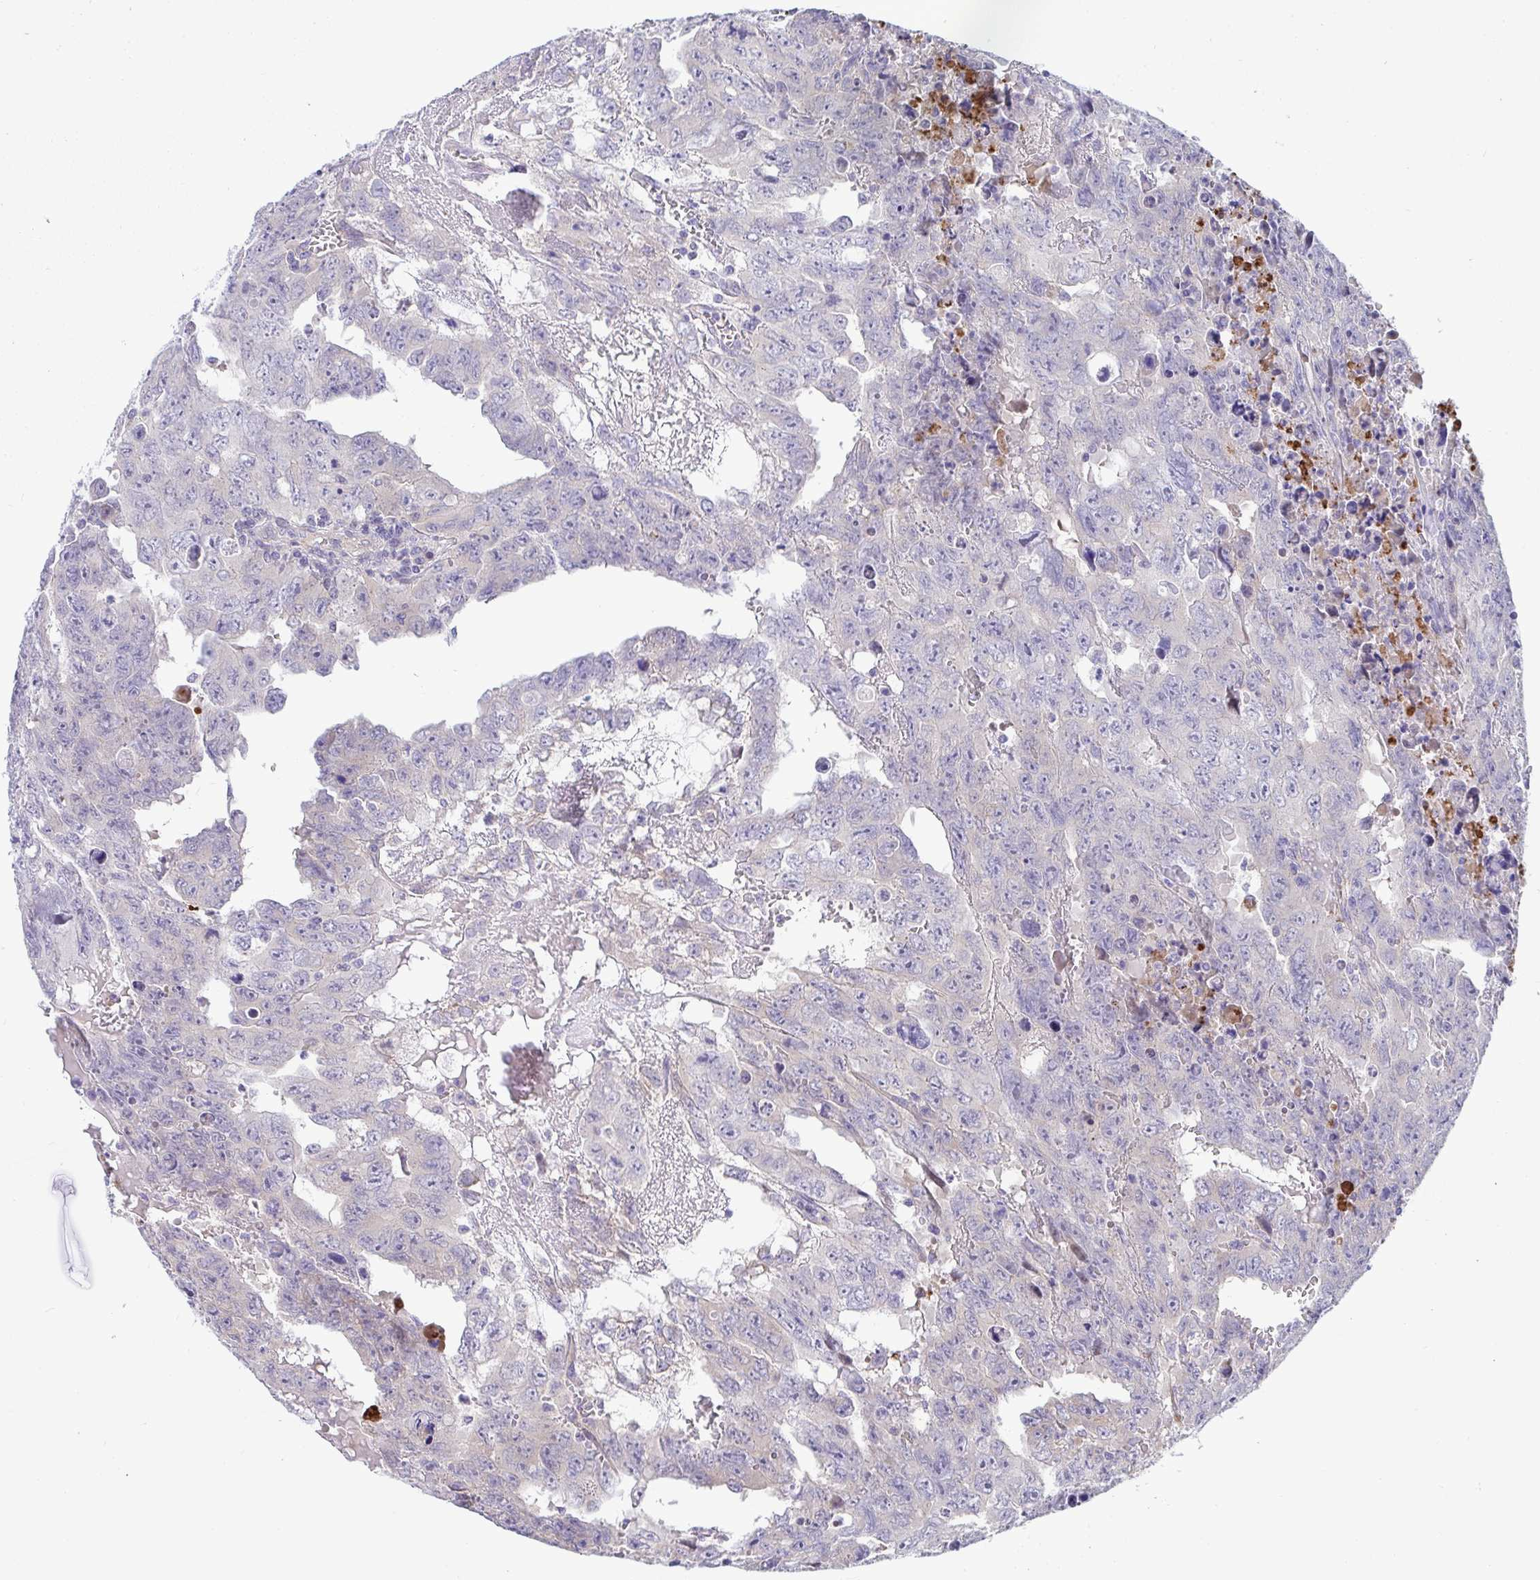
{"staining": {"intensity": "negative", "quantity": "none", "location": "none"}, "tissue": "testis cancer", "cell_type": "Tumor cells", "image_type": "cancer", "snomed": [{"axis": "morphology", "description": "Carcinoma, Embryonal, NOS"}, {"axis": "topography", "description": "Testis"}], "caption": "High magnification brightfield microscopy of testis cancer (embryonal carcinoma) stained with DAB (3,3'-diaminobenzidine) (brown) and counterstained with hematoxylin (blue): tumor cells show no significant staining. (Brightfield microscopy of DAB (3,3'-diaminobenzidine) IHC at high magnification).", "gene": "IL37", "patient": {"sex": "male", "age": 24}}